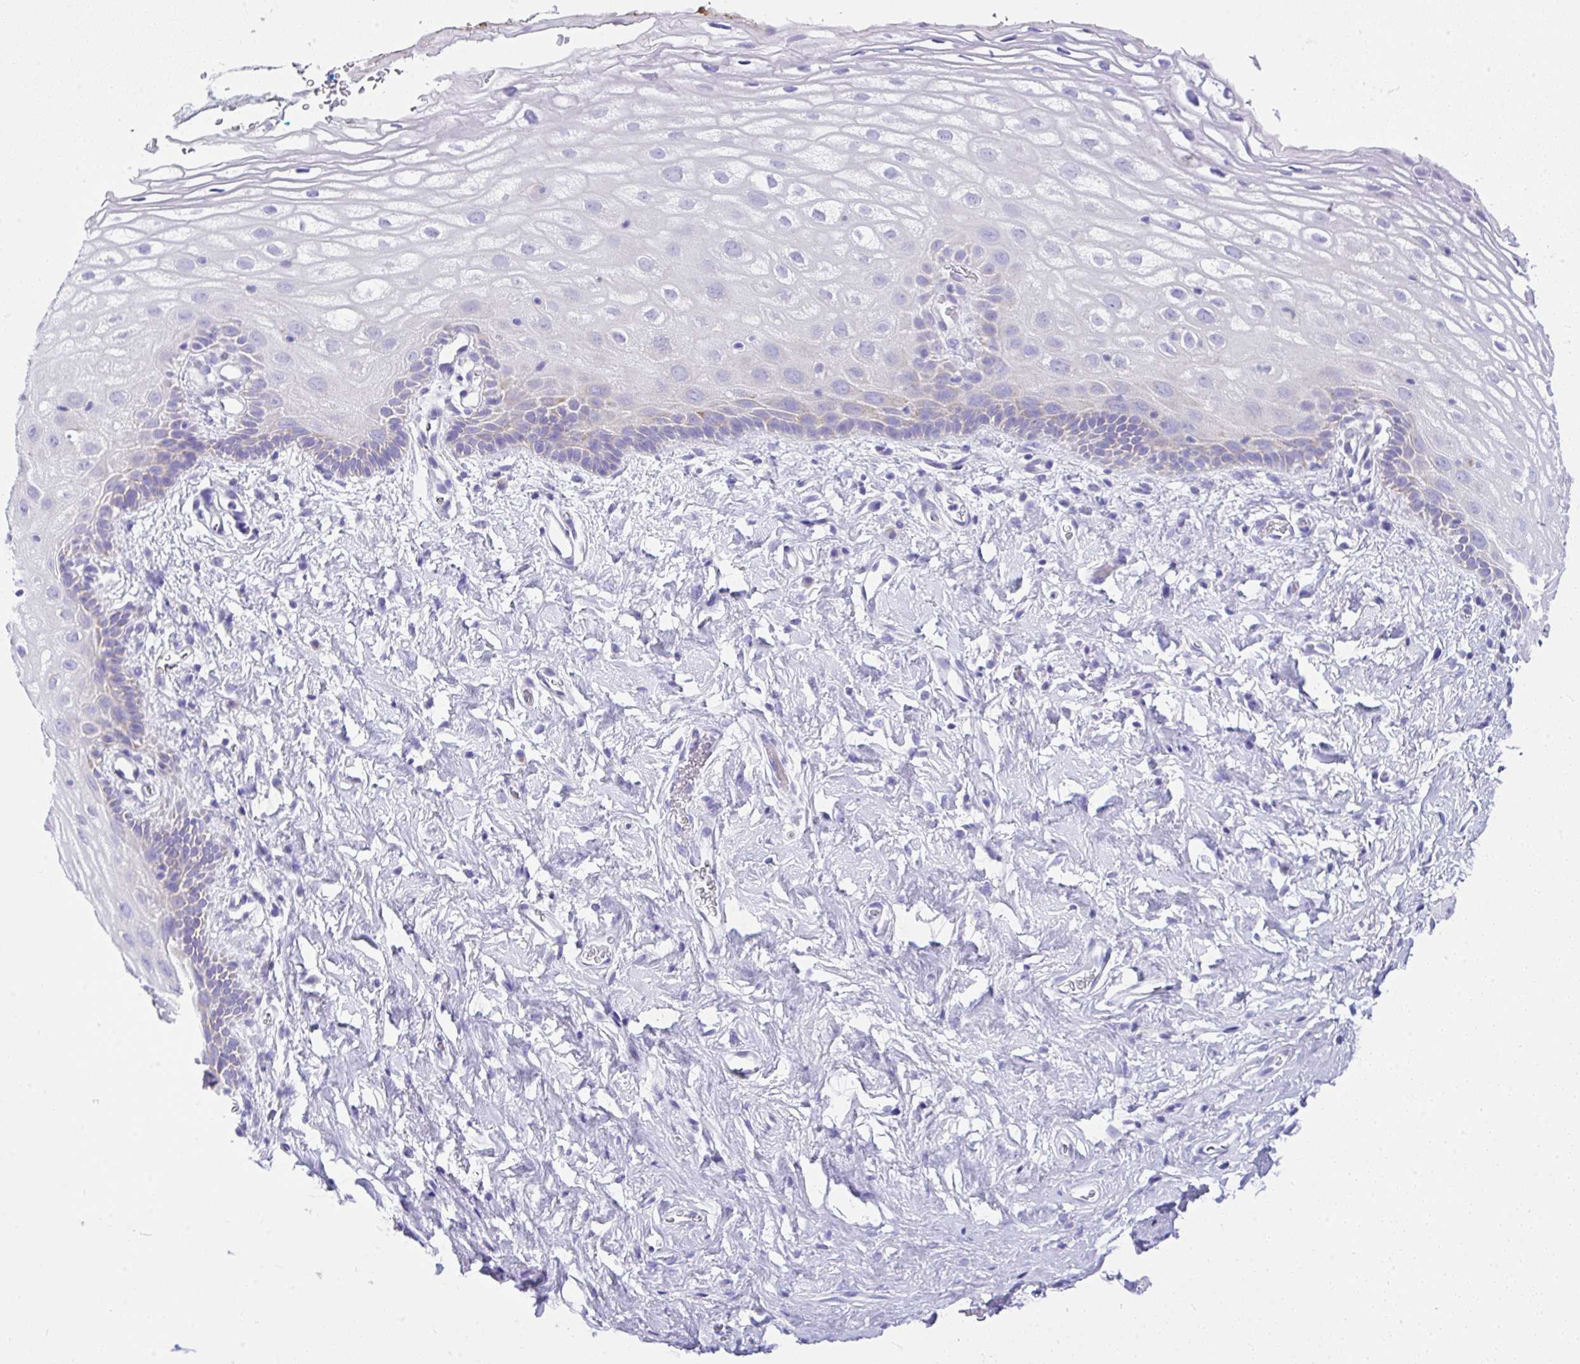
{"staining": {"intensity": "weak", "quantity": "<25%", "location": "cytoplasmic/membranous"}, "tissue": "vagina", "cell_type": "Squamous epithelial cells", "image_type": "normal", "snomed": [{"axis": "morphology", "description": "Normal tissue, NOS"}, {"axis": "morphology", "description": "Adenocarcinoma, NOS"}, {"axis": "topography", "description": "Rectum"}, {"axis": "topography", "description": "Vagina"}, {"axis": "topography", "description": "Peripheral nerve tissue"}], "caption": "The immunohistochemistry (IHC) image has no significant positivity in squamous epithelial cells of vagina.", "gene": "SLC13A1", "patient": {"sex": "female", "age": 71}}